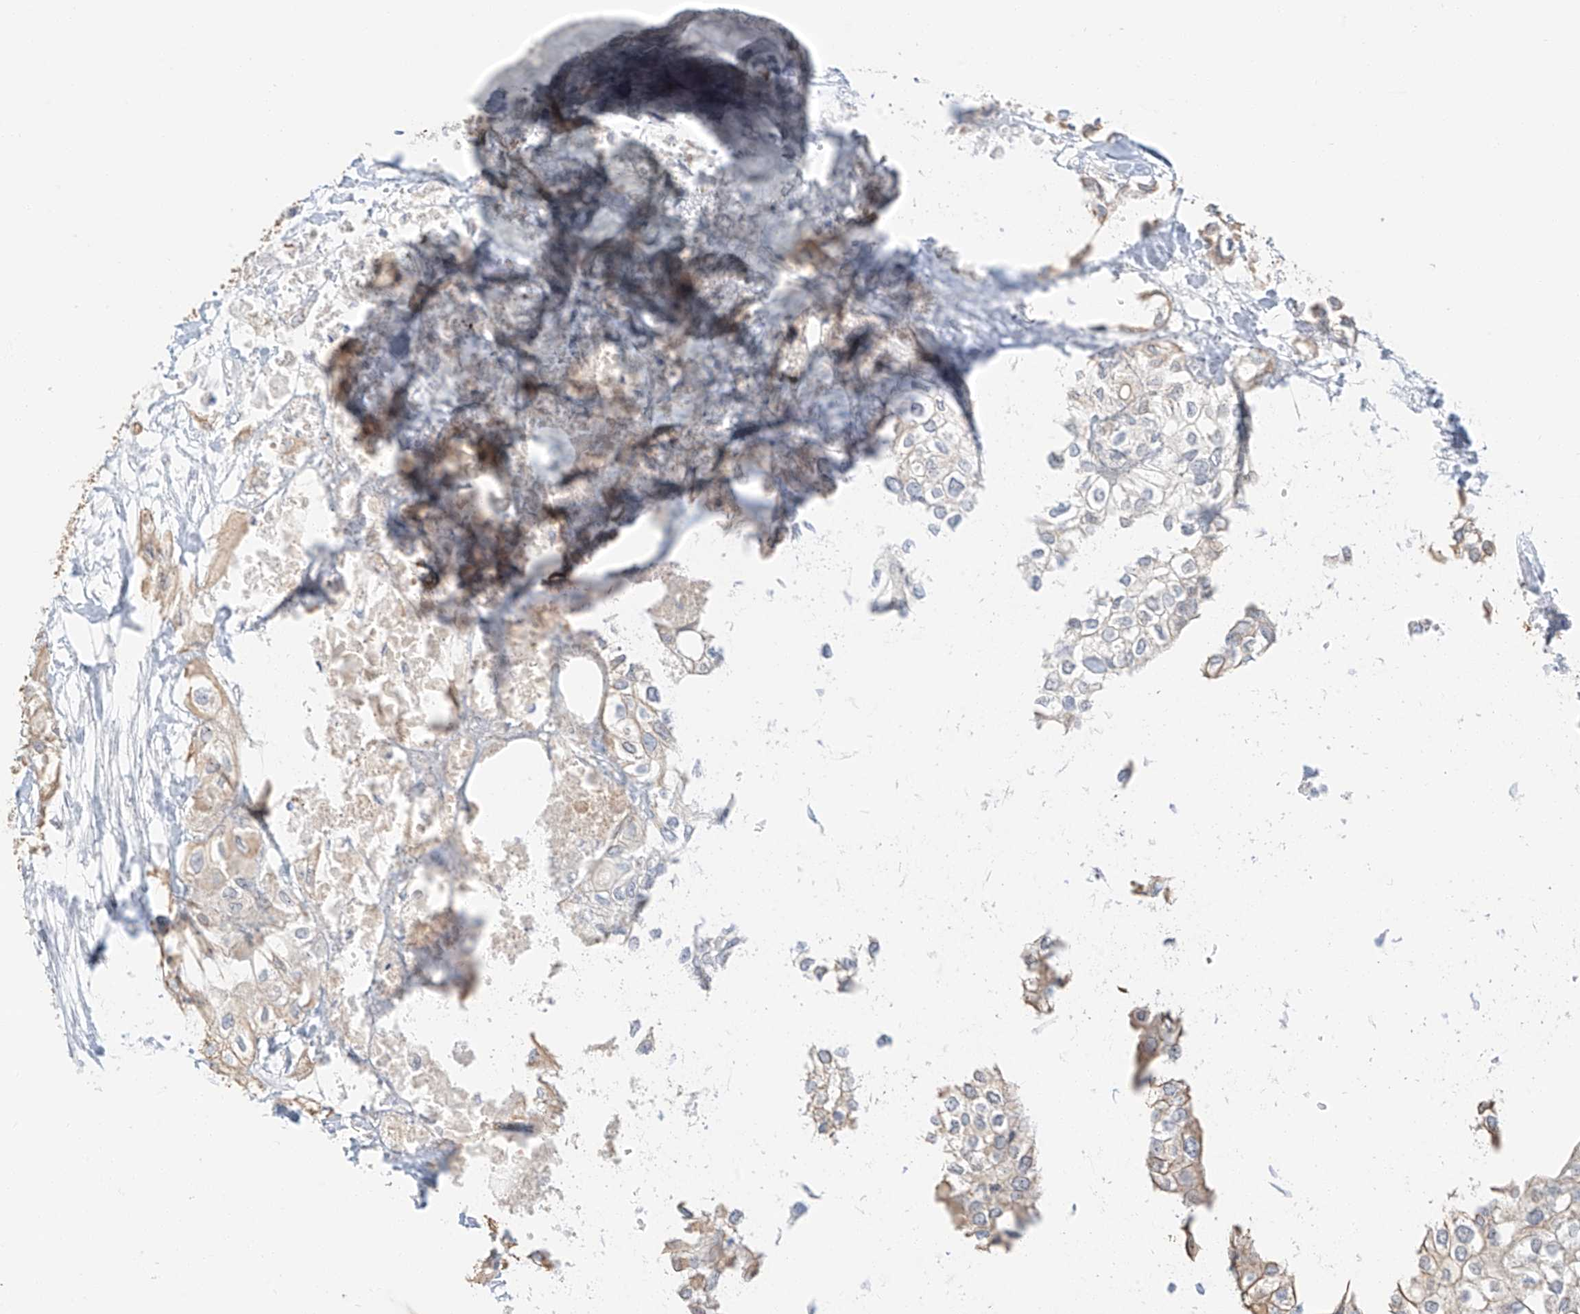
{"staining": {"intensity": "weak", "quantity": "25%-75%", "location": "cytoplasmic/membranous"}, "tissue": "urothelial cancer", "cell_type": "Tumor cells", "image_type": "cancer", "snomed": [{"axis": "morphology", "description": "Urothelial carcinoma, High grade"}, {"axis": "topography", "description": "Urinary bladder"}], "caption": "This is a photomicrograph of IHC staining of urothelial cancer, which shows weak expression in the cytoplasmic/membranous of tumor cells.", "gene": "ZNF774", "patient": {"sex": "male", "age": 64}}